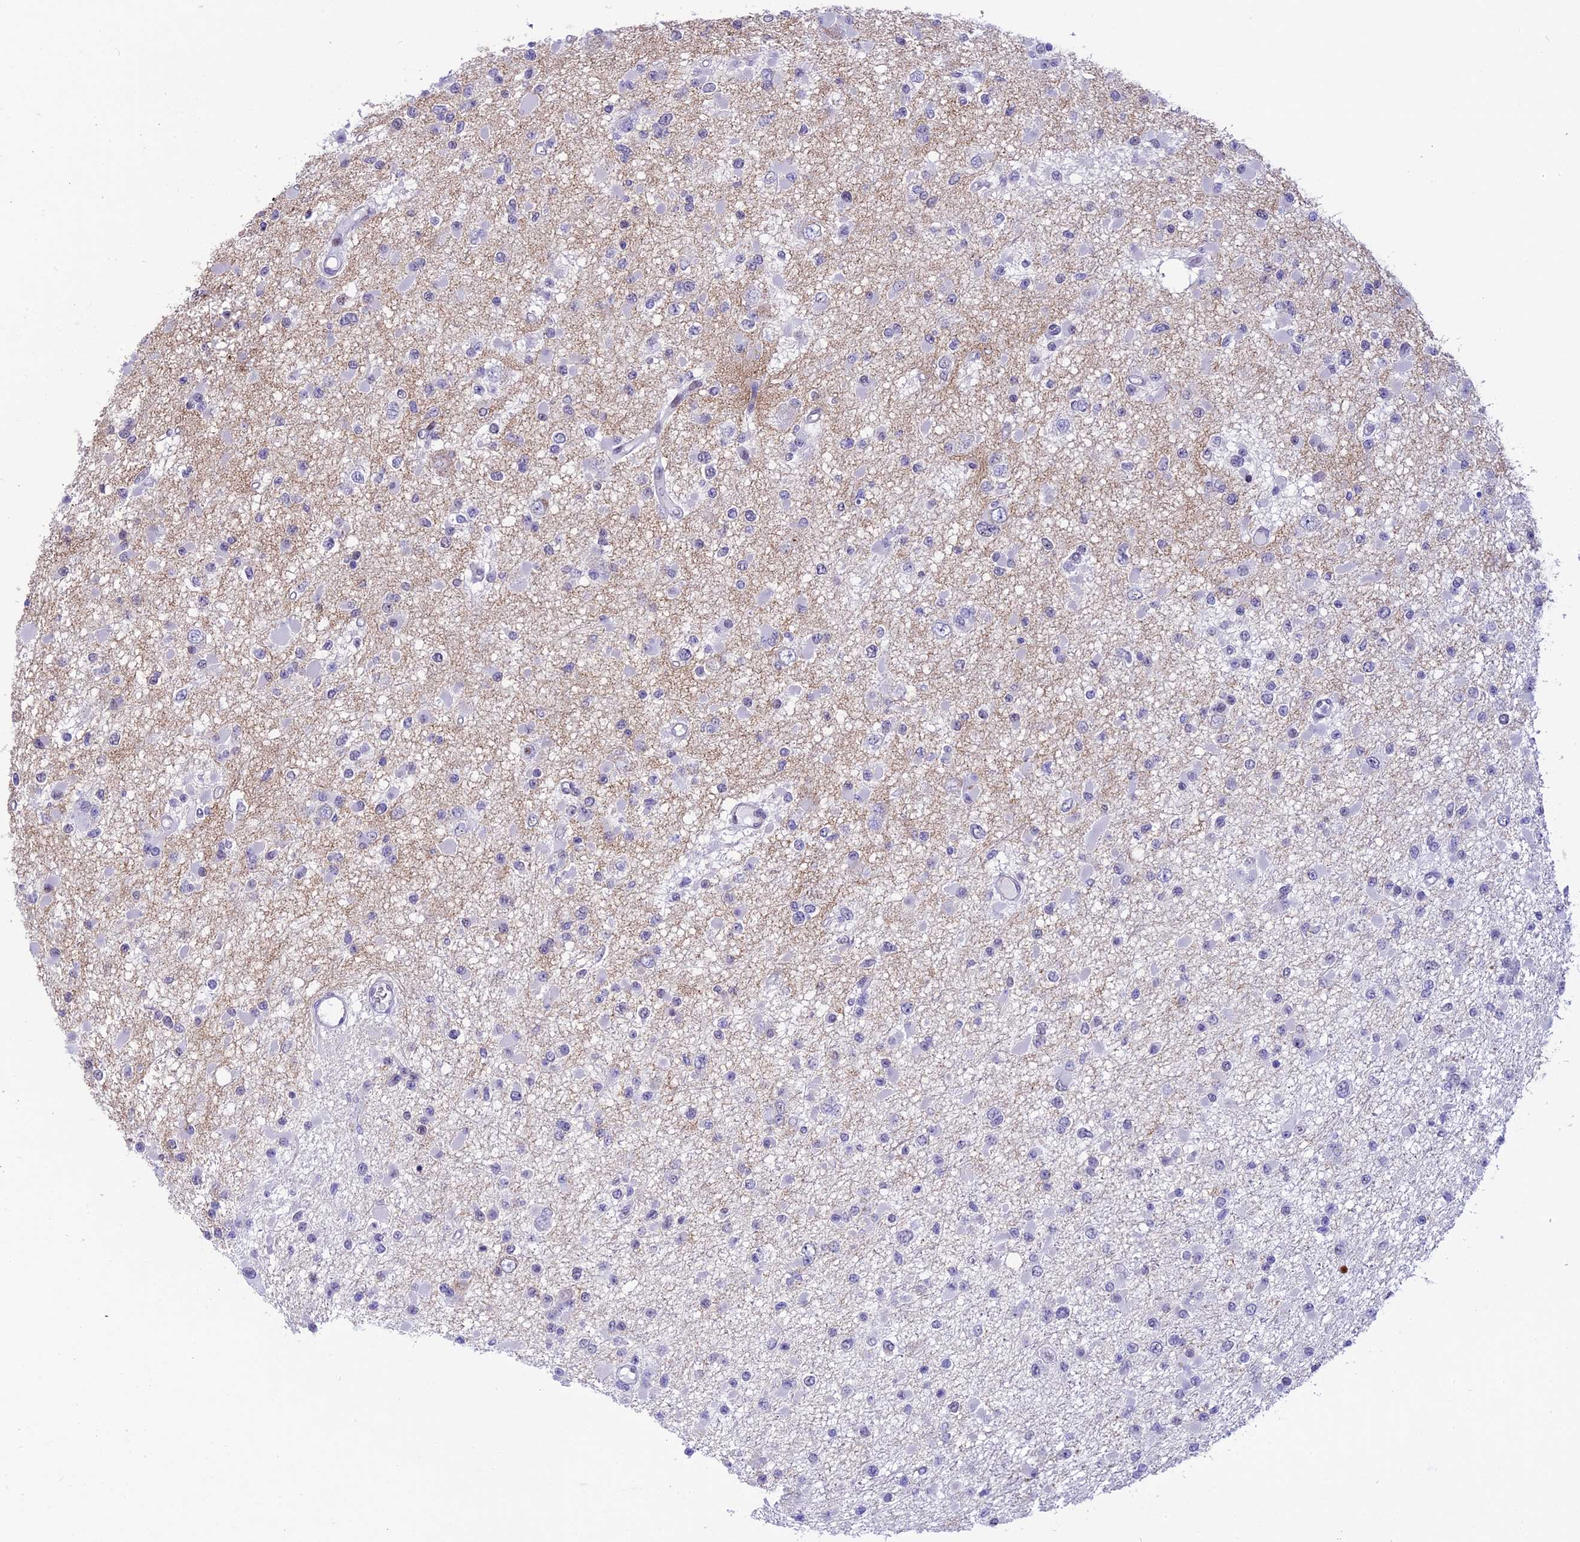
{"staining": {"intensity": "negative", "quantity": "none", "location": "none"}, "tissue": "glioma", "cell_type": "Tumor cells", "image_type": "cancer", "snomed": [{"axis": "morphology", "description": "Glioma, malignant, Low grade"}, {"axis": "topography", "description": "Brain"}], "caption": "Tumor cells show no significant staining in low-grade glioma (malignant).", "gene": "SPIRE2", "patient": {"sex": "female", "age": 22}}